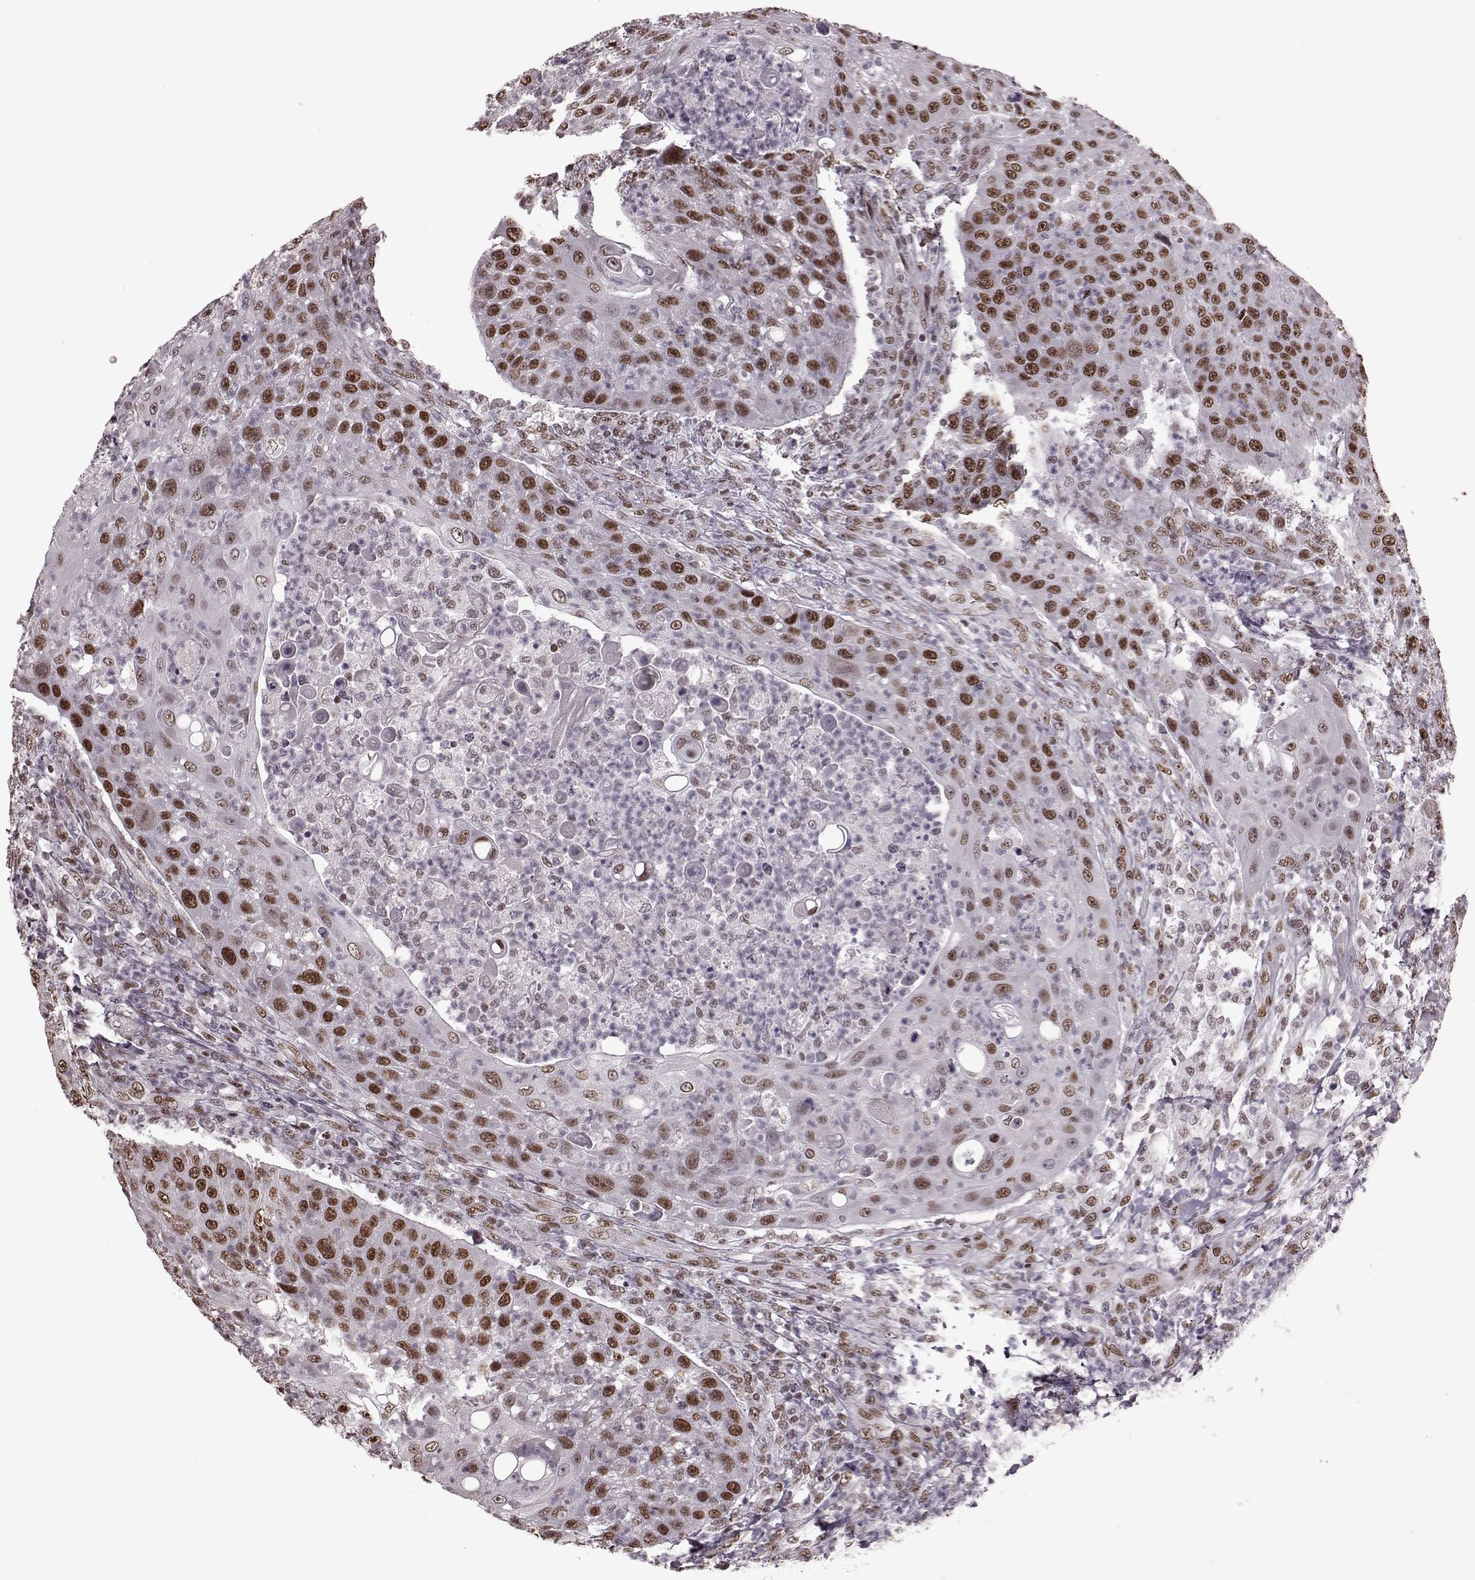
{"staining": {"intensity": "moderate", "quantity": ">75%", "location": "nuclear"}, "tissue": "head and neck cancer", "cell_type": "Tumor cells", "image_type": "cancer", "snomed": [{"axis": "morphology", "description": "Squamous cell carcinoma, NOS"}, {"axis": "topography", "description": "Head-Neck"}], "caption": "Tumor cells exhibit medium levels of moderate nuclear expression in about >75% of cells in human head and neck cancer.", "gene": "NR2C1", "patient": {"sex": "male", "age": 69}}